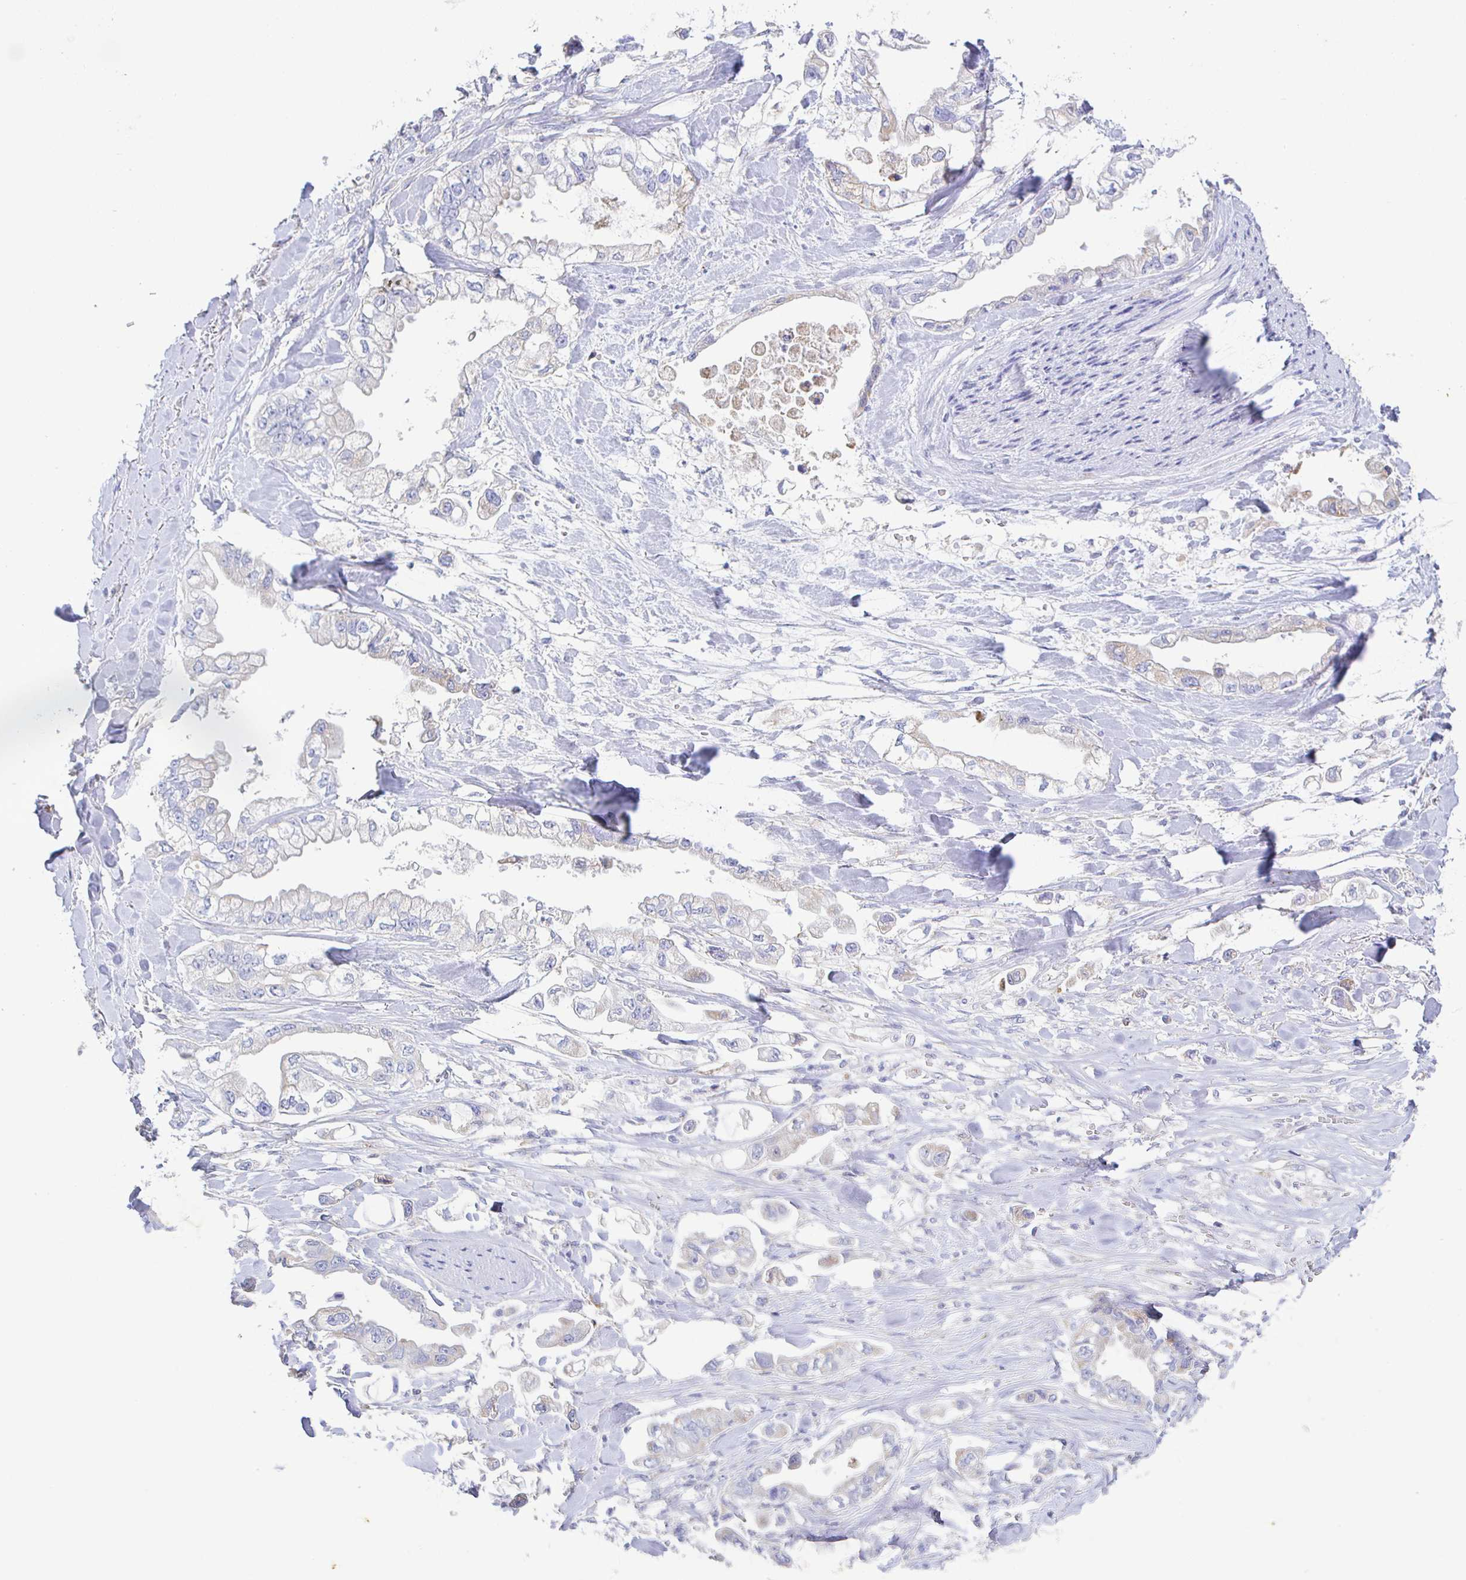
{"staining": {"intensity": "weak", "quantity": "<25%", "location": "cytoplasmic/membranous"}, "tissue": "stomach cancer", "cell_type": "Tumor cells", "image_type": "cancer", "snomed": [{"axis": "morphology", "description": "Adenocarcinoma, NOS"}, {"axis": "topography", "description": "Stomach"}], "caption": "Tumor cells show no significant protein positivity in stomach adenocarcinoma.", "gene": "SYNGR4", "patient": {"sex": "male", "age": 62}}